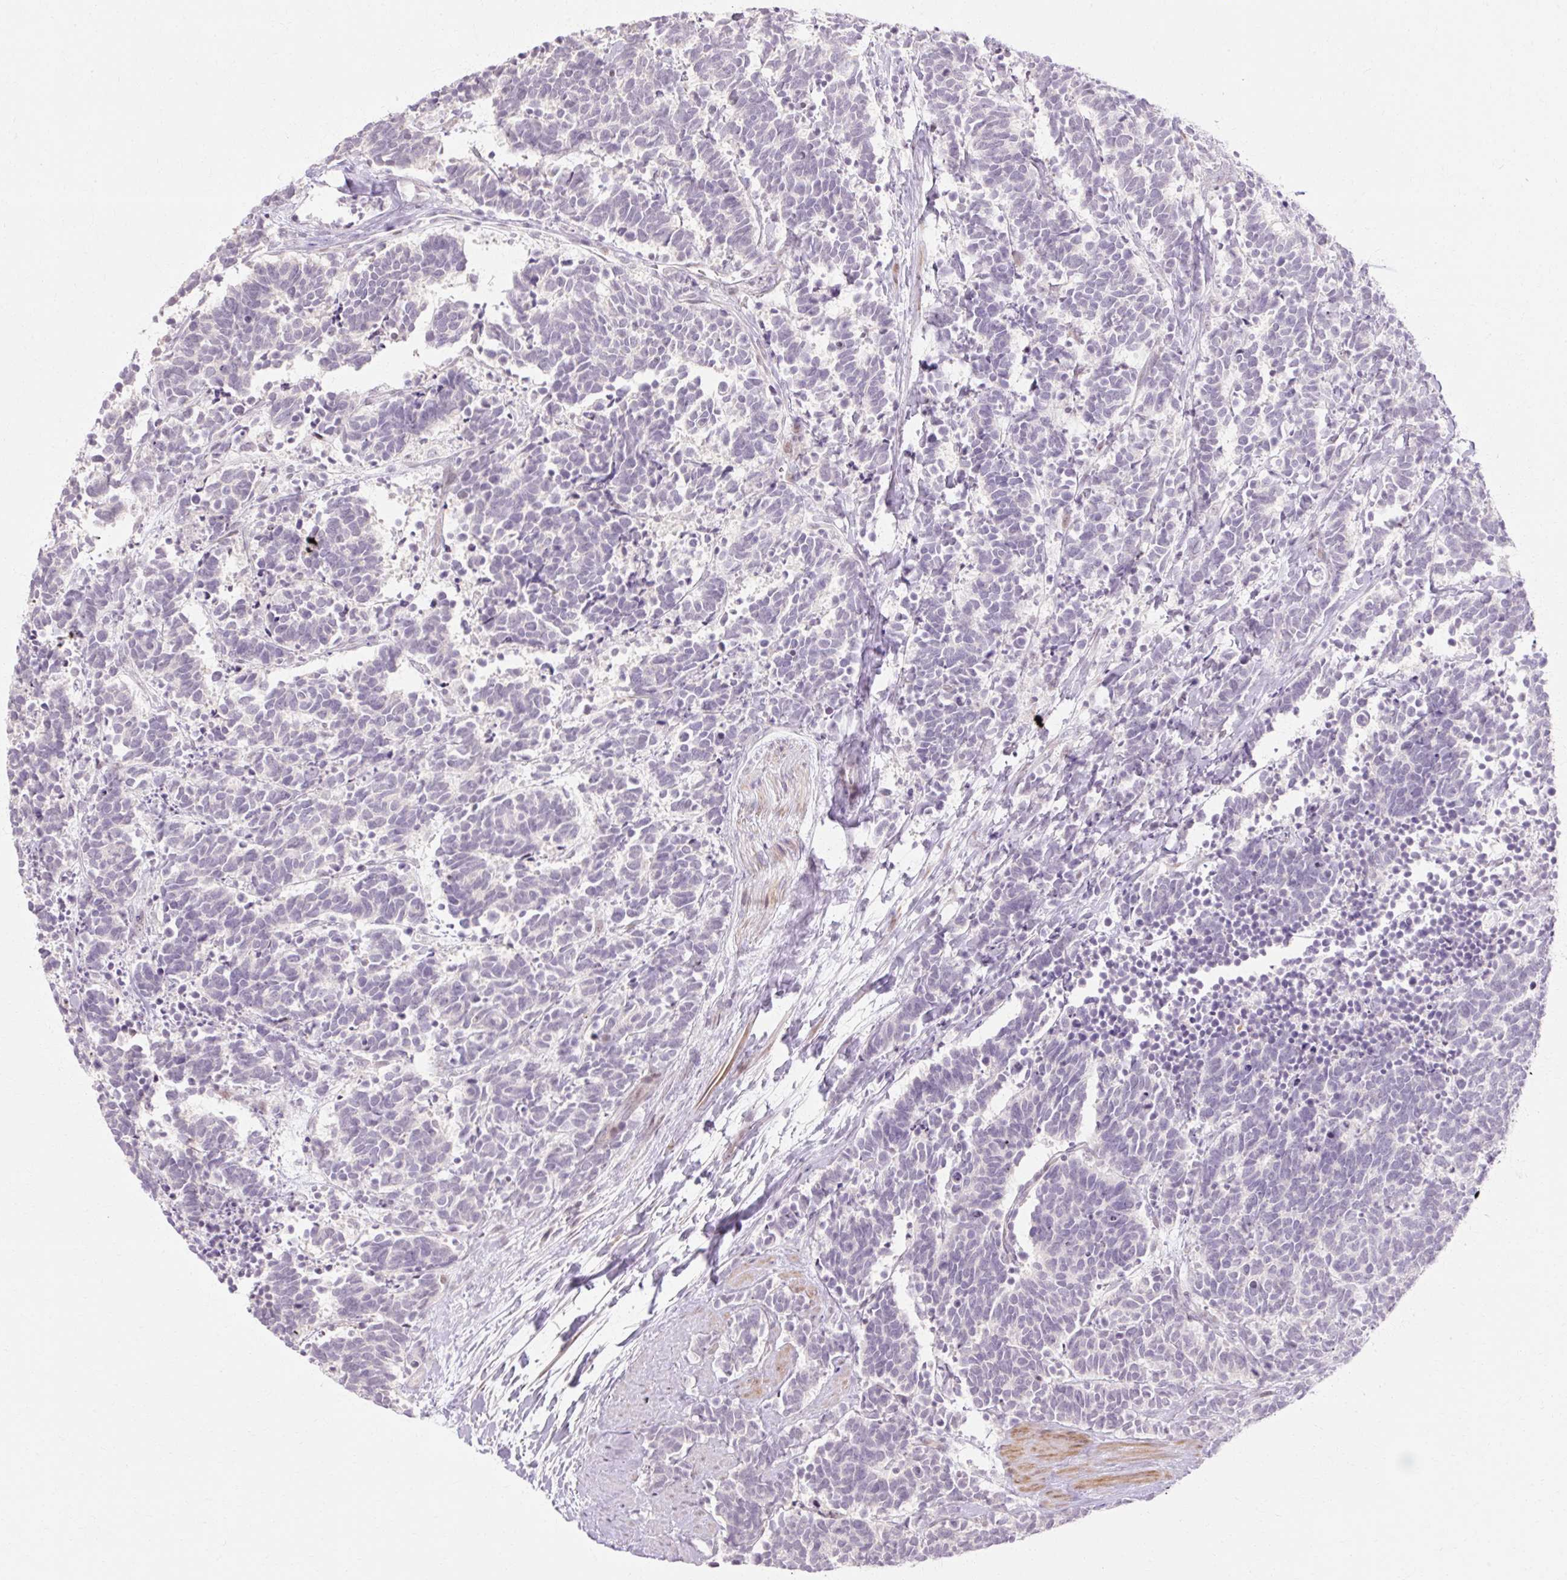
{"staining": {"intensity": "negative", "quantity": "none", "location": "none"}, "tissue": "carcinoid", "cell_type": "Tumor cells", "image_type": "cancer", "snomed": [{"axis": "morphology", "description": "Carcinoma, NOS"}, {"axis": "morphology", "description": "Carcinoid, malignant, NOS"}, {"axis": "topography", "description": "Prostate"}], "caption": "DAB (3,3'-diaminobenzidine) immunohistochemical staining of carcinoma demonstrates no significant positivity in tumor cells.", "gene": "C3orf49", "patient": {"sex": "male", "age": 57}}